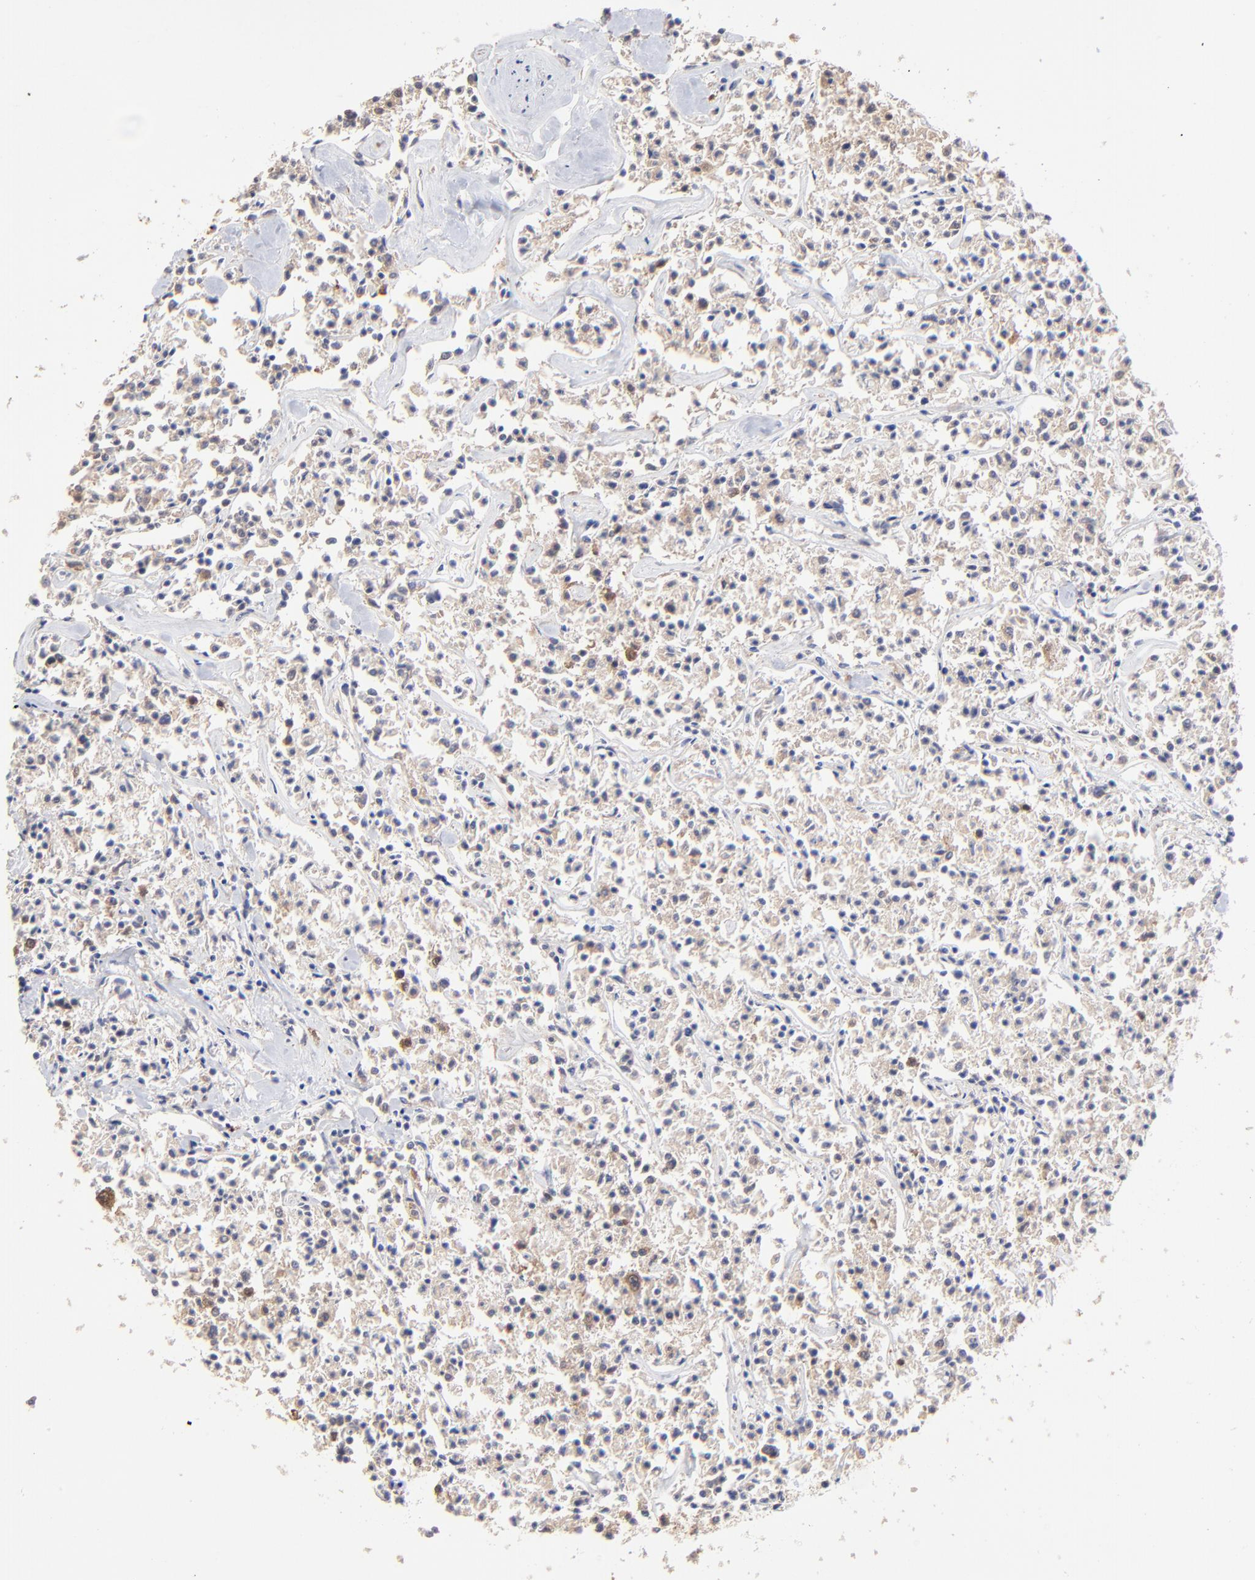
{"staining": {"intensity": "weak", "quantity": "<25%", "location": "cytoplasmic/membranous"}, "tissue": "lymphoma", "cell_type": "Tumor cells", "image_type": "cancer", "snomed": [{"axis": "morphology", "description": "Malignant lymphoma, non-Hodgkin's type, Low grade"}, {"axis": "topography", "description": "Small intestine"}], "caption": "A high-resolution photomicrograph shows immunohistochemistry staining of malignant lymphoma, non-Hodgkin's type (low-grade), which displays no significant expression in tumor cells. The staining is performed using DAB (3,3'-diaminobenzidine) brown chromogen with nuclei counter-stained in using hematoxylin.", "gene": "GART", "patient": {"sex": "female", "age": 59}}